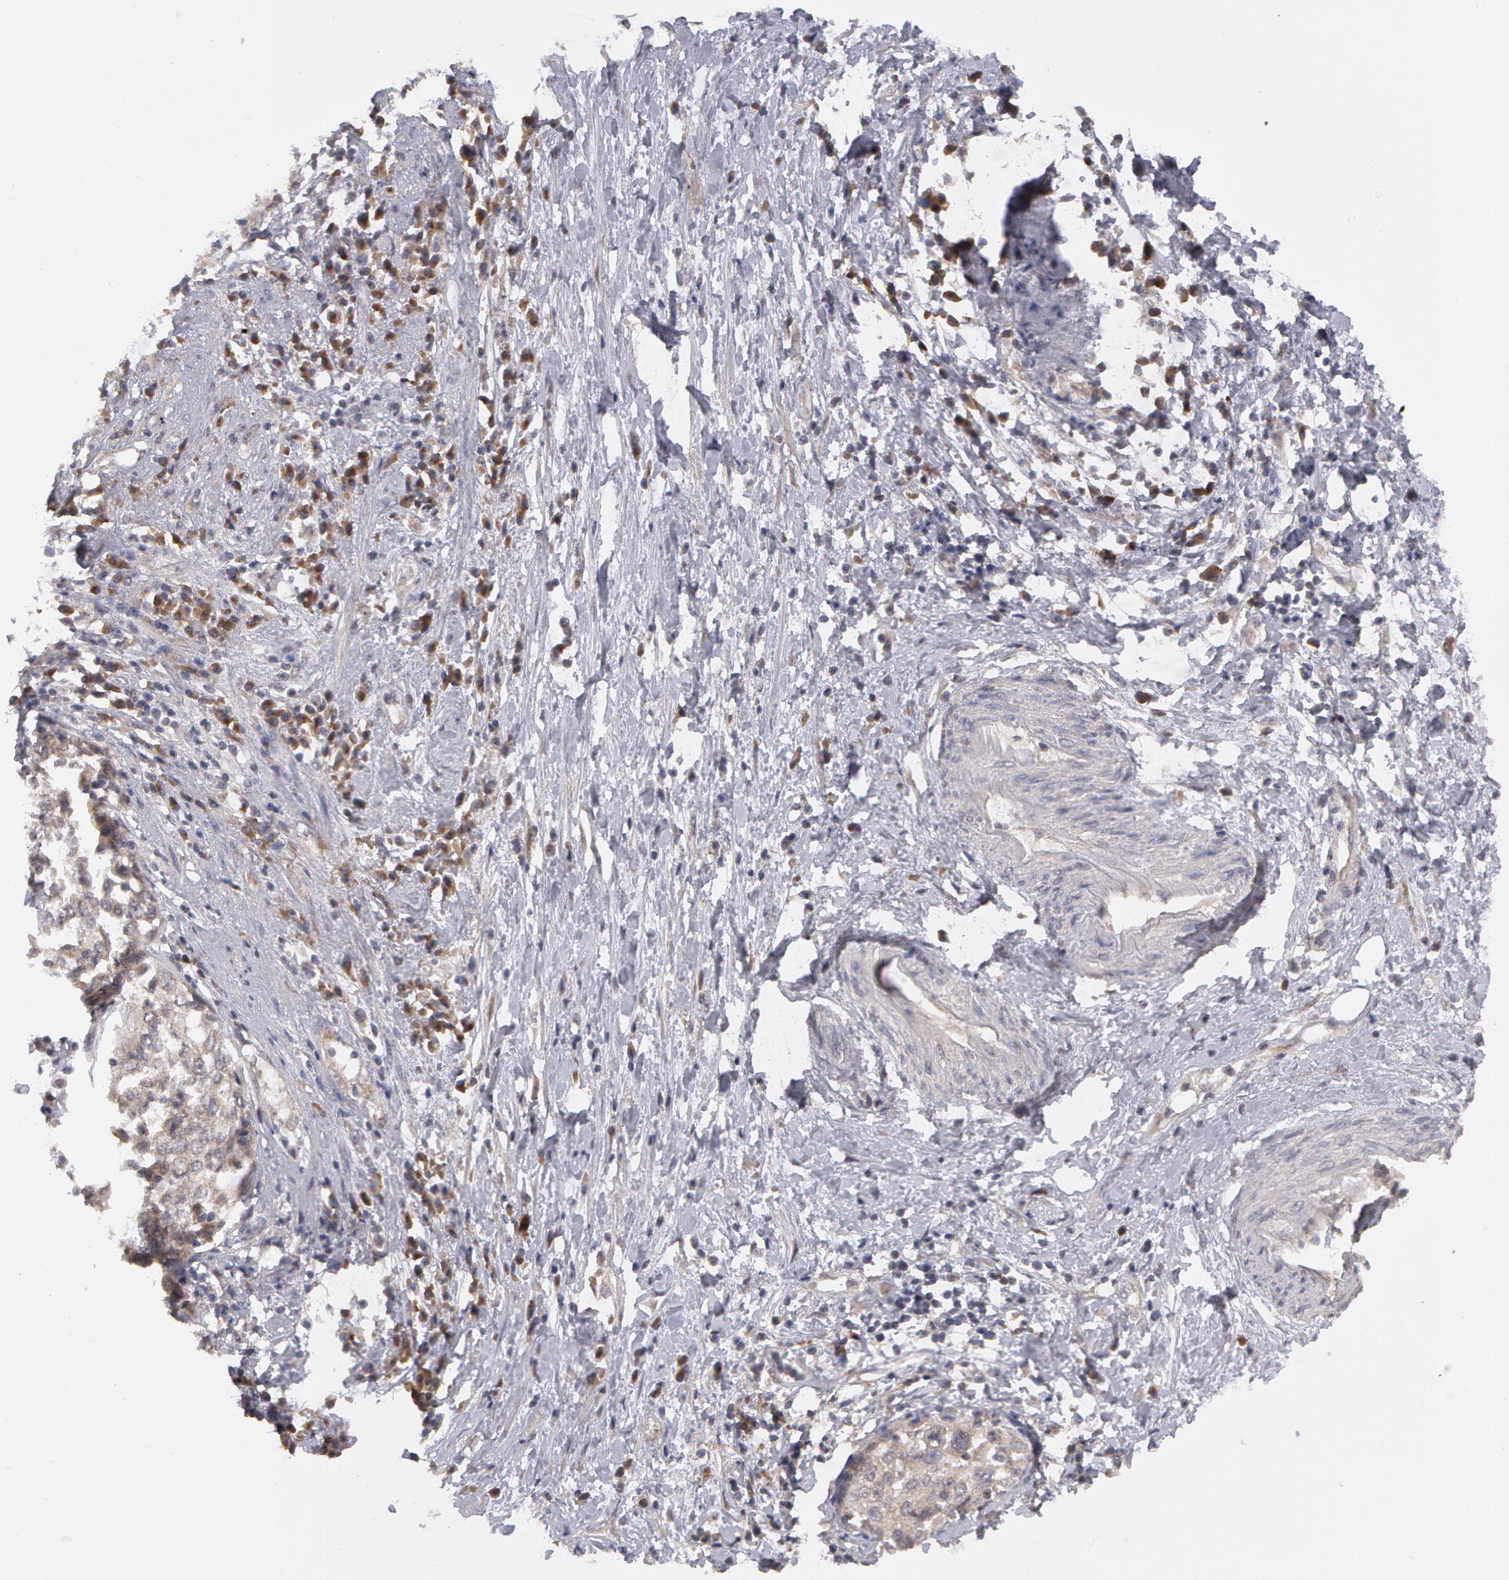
{"staining": {"intensity": "negative", "quantity": "none", "location": "none"}, "tissue": "cervical cancer", "cell_type": "Tumor cells", "image_type": "cancer", "snomed": [{"axis": "morphology", "description": "Squamous cell carcinoma, NOS"}, {"axis": "topography", "description": "Cervix"}], "caption": "A photomicrograph of human cervical cancer (squamous cell carcinoma) is negative for staining in tumor cells.", "gene": "STX5", "patient": {"sex": "female", "age": 57}}